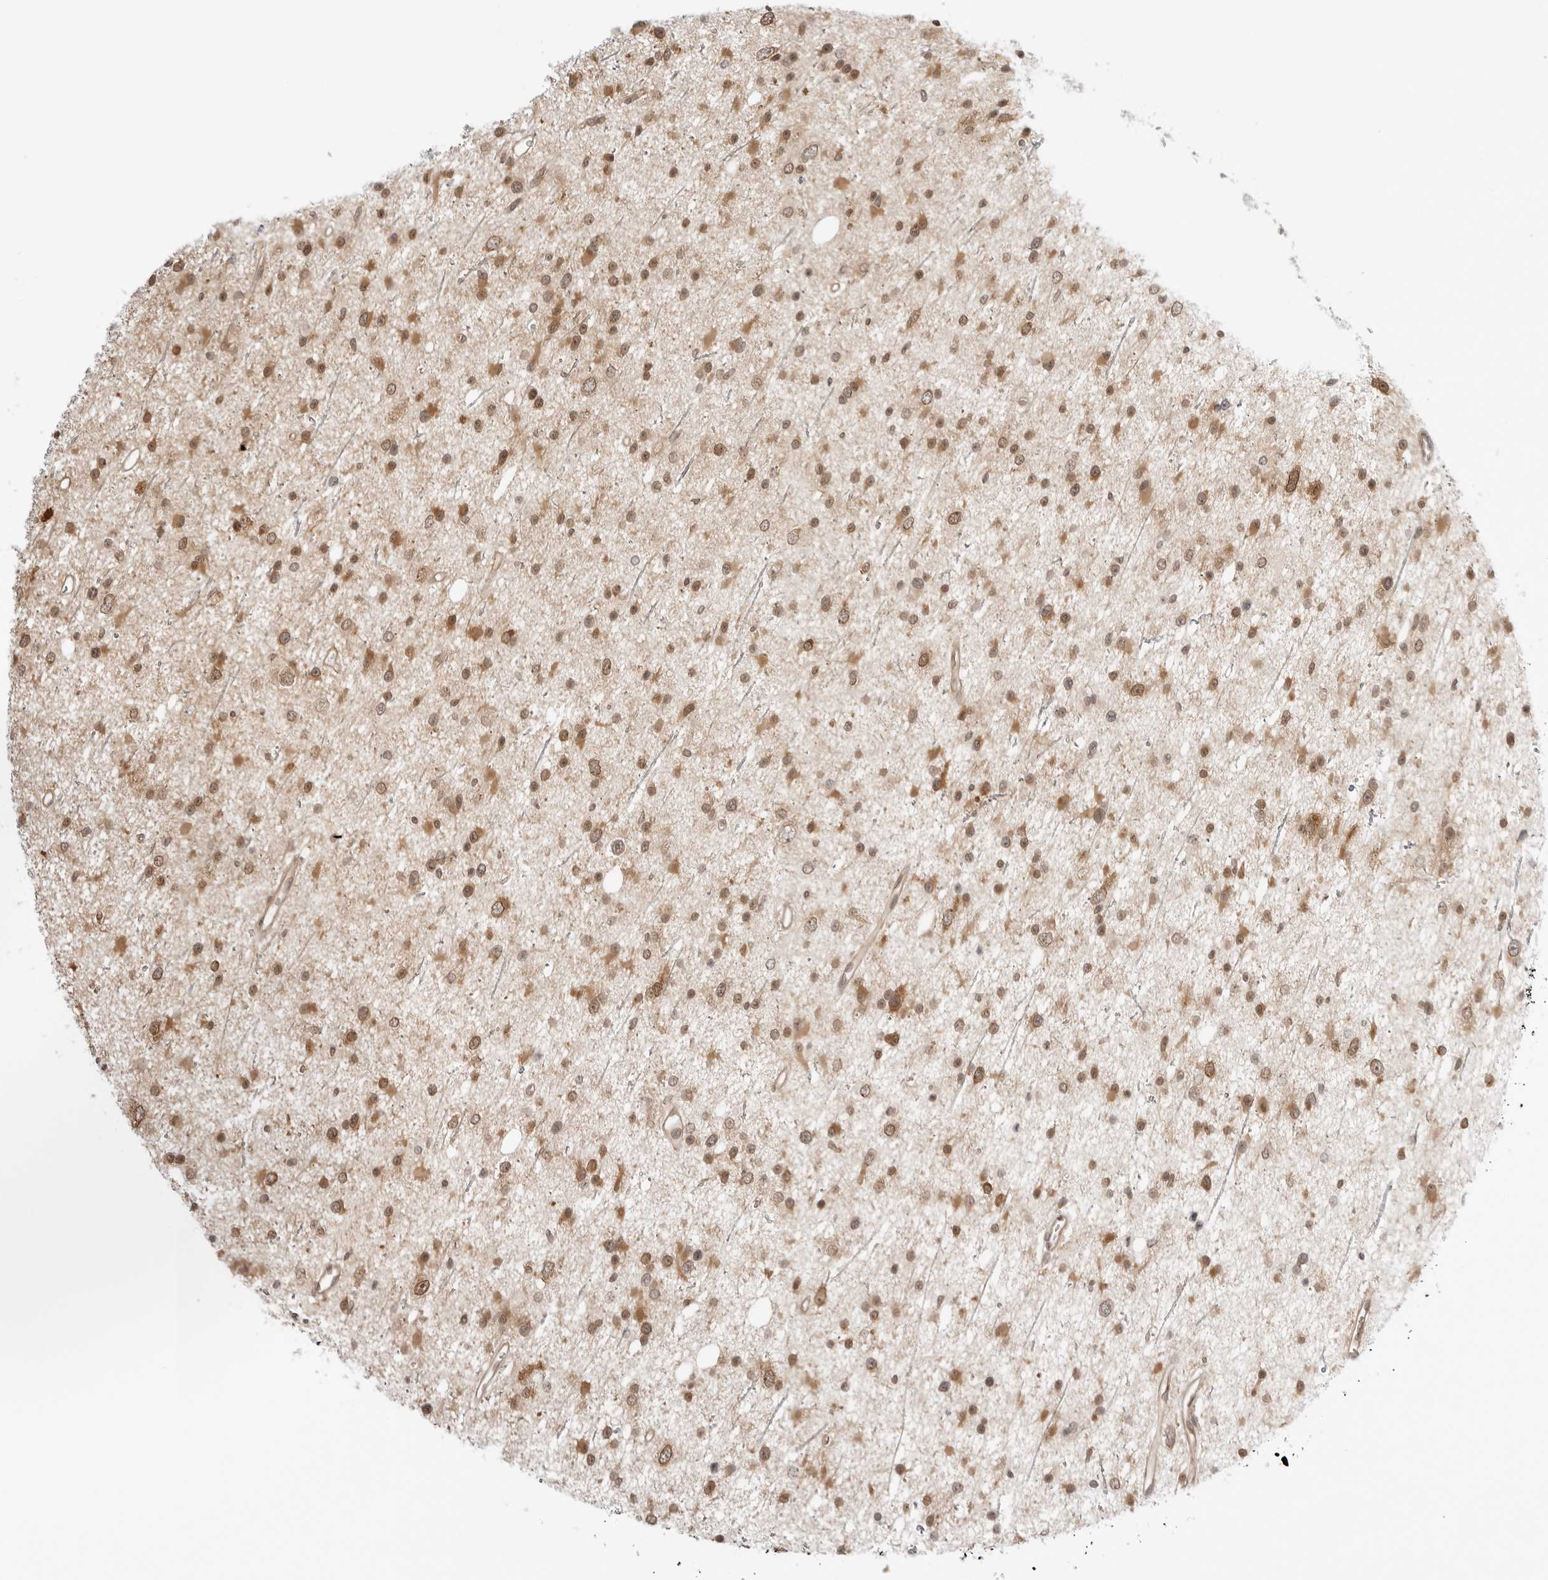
{"staining": {"intensity": "moderate", "quantity": ">75%", "location": "cytoplasmic/membranous,nuclear"}, "tissue": "glioma", "cell_type": "Tumor cells", "image_type": "cancer", "snomed": [{"axis": "morphology", "description": "Glioma, malignant, Low grade"}, {"axis": "topography", "description": "Cerebral cortex"}], "caption": "Protein staining reveals moderate cytoplasmic/membranous and nuclear positivity in about >75% of tumor cells in malignant low-grade glioma.", "gene": "NUDC", "patient": {"sex": "female", "age": 39}}